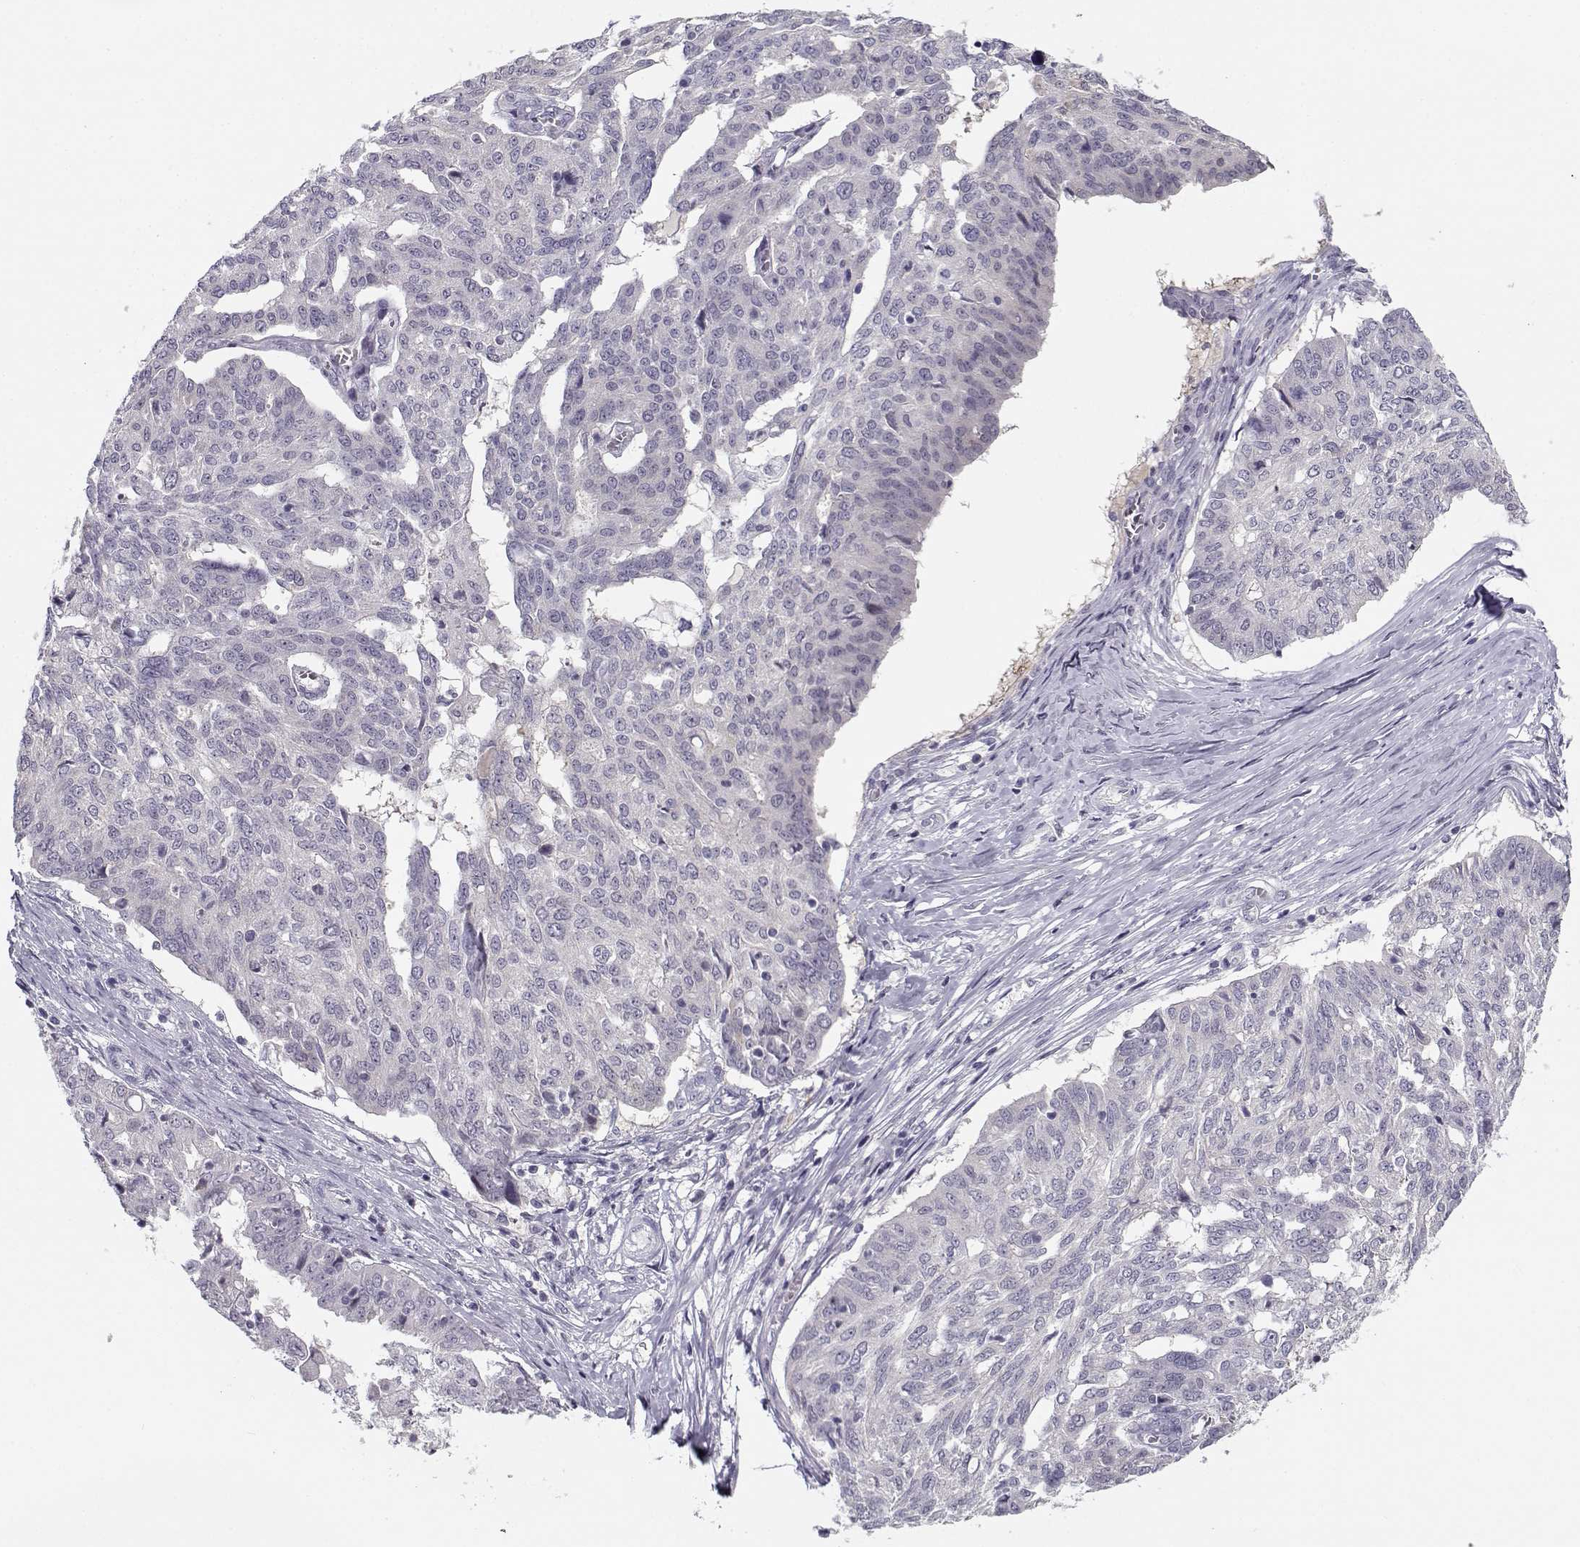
{"staining": {"intensity": "negative", "quantity": "none", "location": "none"}, "tissue": "ovarian cancer", "cell_type": "Tumor cells", "image_type": "cancer", "snomed": [{"axis": "morphology", "description": "Cystadenocarcinoma, serous, NOS"}, {"axis": "topography", "description": "Ovary"}], "caption": "DAB immunohistochemical staining of ovarian serous cystadenocarcinoma displays no significant positivity in tumor cells.", "gene": "DDX25", "patient": {"sex": "female", "age": 67}}